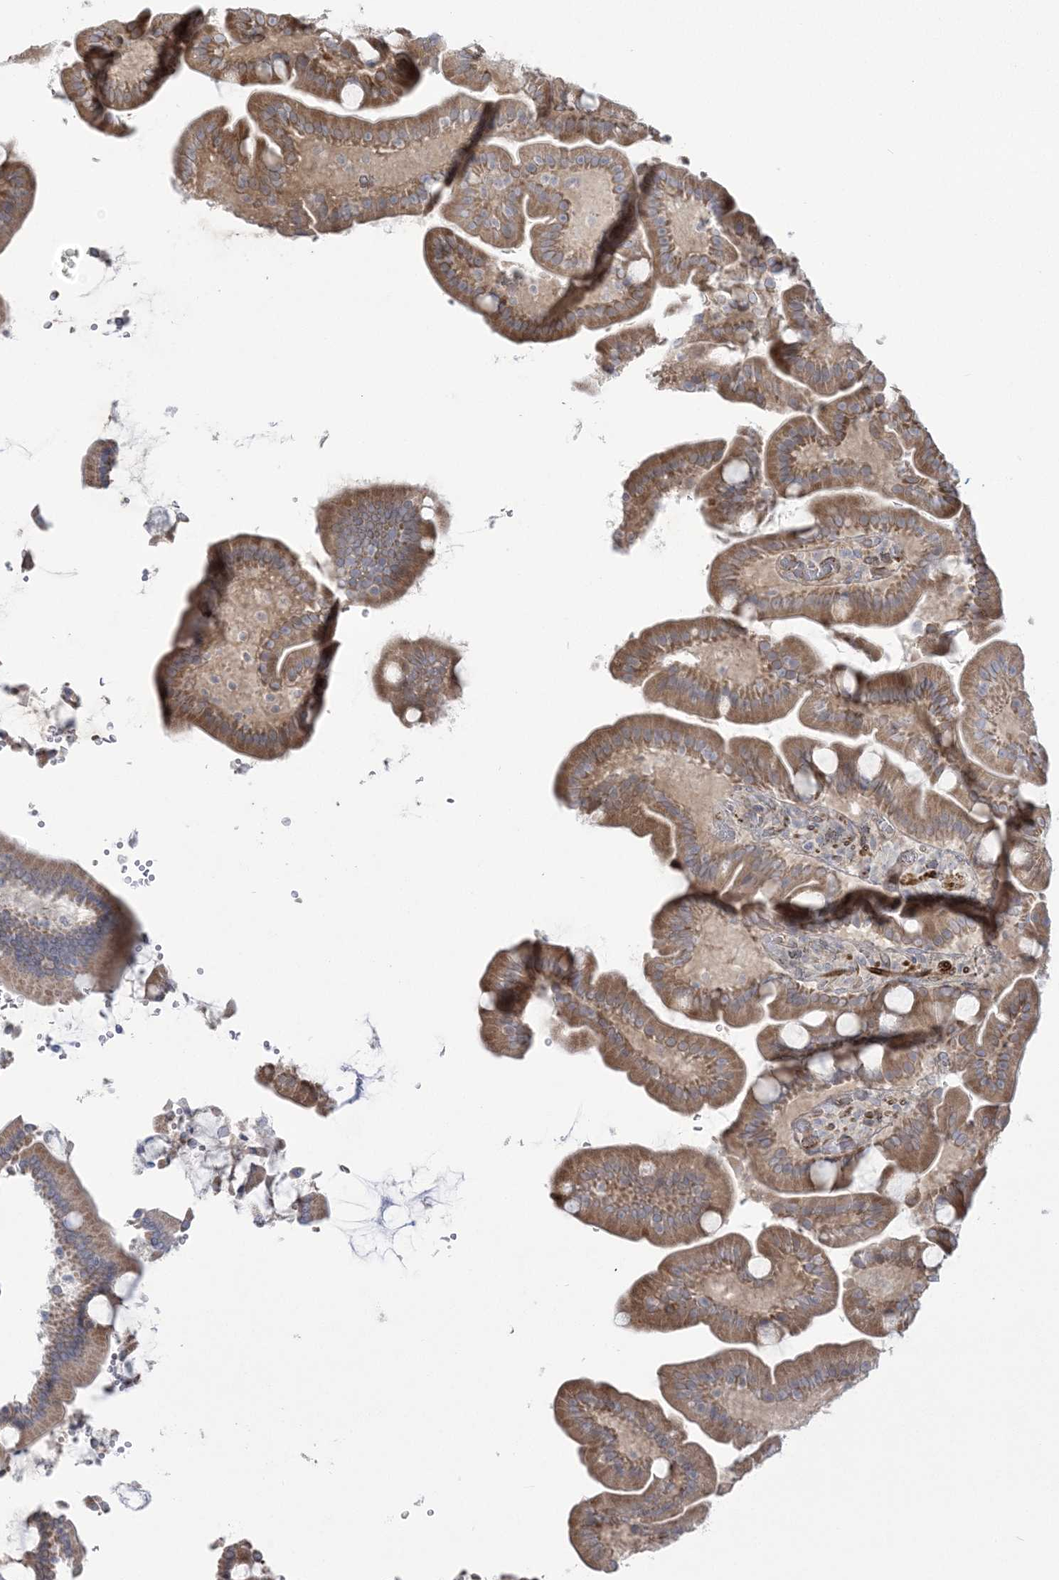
{"staining": {"intensity": "moderate", "quantity": ">75%", "location": "cytoplasmic/membranous"}, "tissue": "duodenum", "cell_type": "Glandular cells", "image_type": "normal", "snomed": [{"axis": "morphology", "description": "Normal tissue, NOS"}, {"axis": "topography", "description": "Duodenum"}], "caption": "This is an image of immunohistochemistry (IHC) staining of benign duodenum, which shows moderate expression in the cytoplasmic/membranous of glandular cells.", "gene": "NUDT9", "patient": {"sex": "male", "age": 55}}